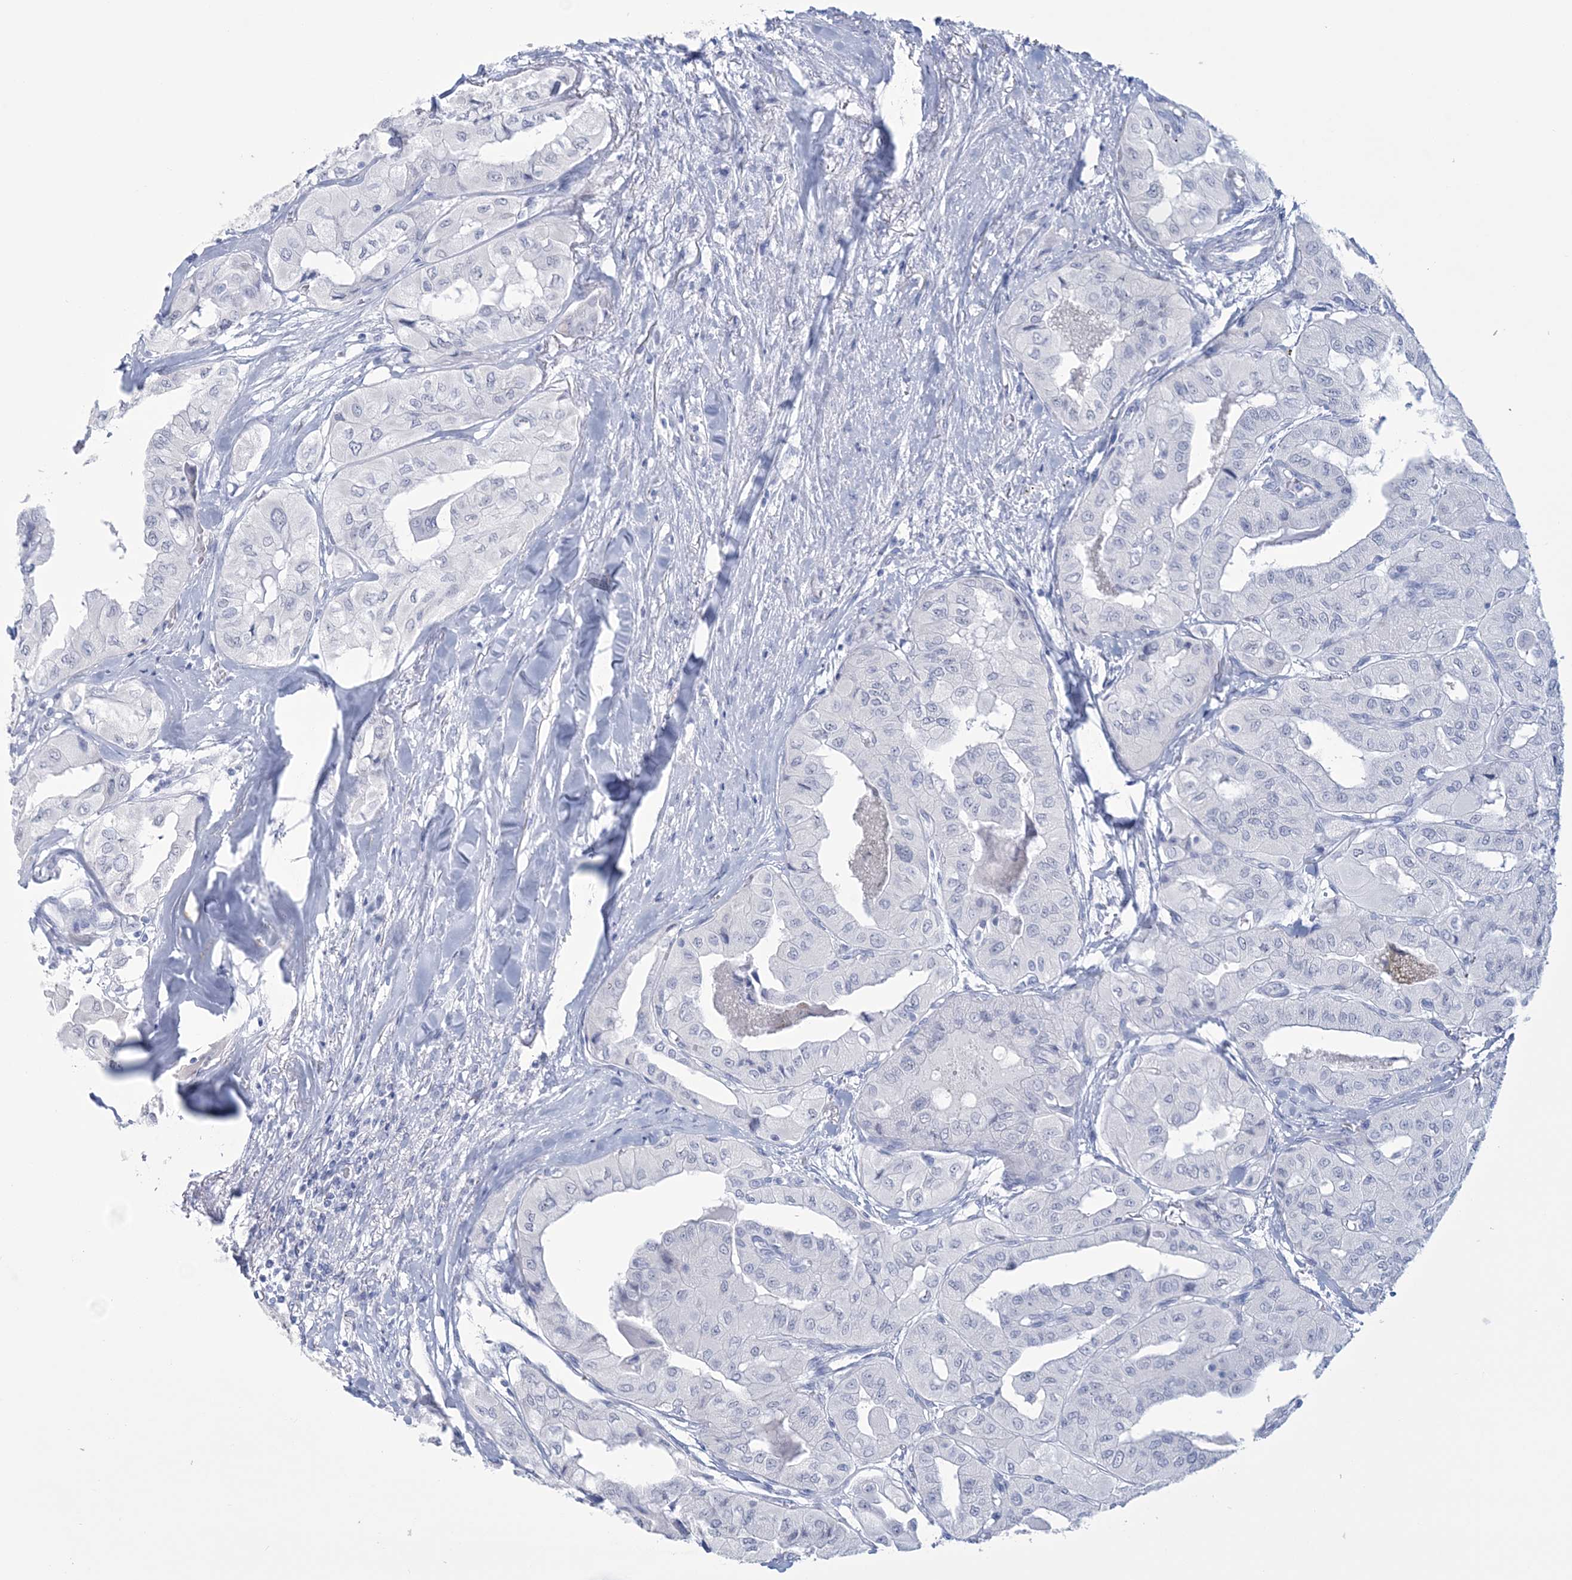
{"staining": {"intensity": "negative", "quantity": "none", "location": "none"}, "tissue": "thyroid cancer", "cell_type": "Tumor cells", "image_type": "cancer", "snomed": [{"axis": "morphology", "description": "Papillary adenocarcinoma, NOS"}, {"axis": "topography", "description": "Thyroid gland"}], "caption": "A high-resolution image shows IHC staining of thyroid cancer, which demonstrates no significant staining in tumor cells.", "gene": "DPCD", "patient": {"sex": "female", "age": 59}}